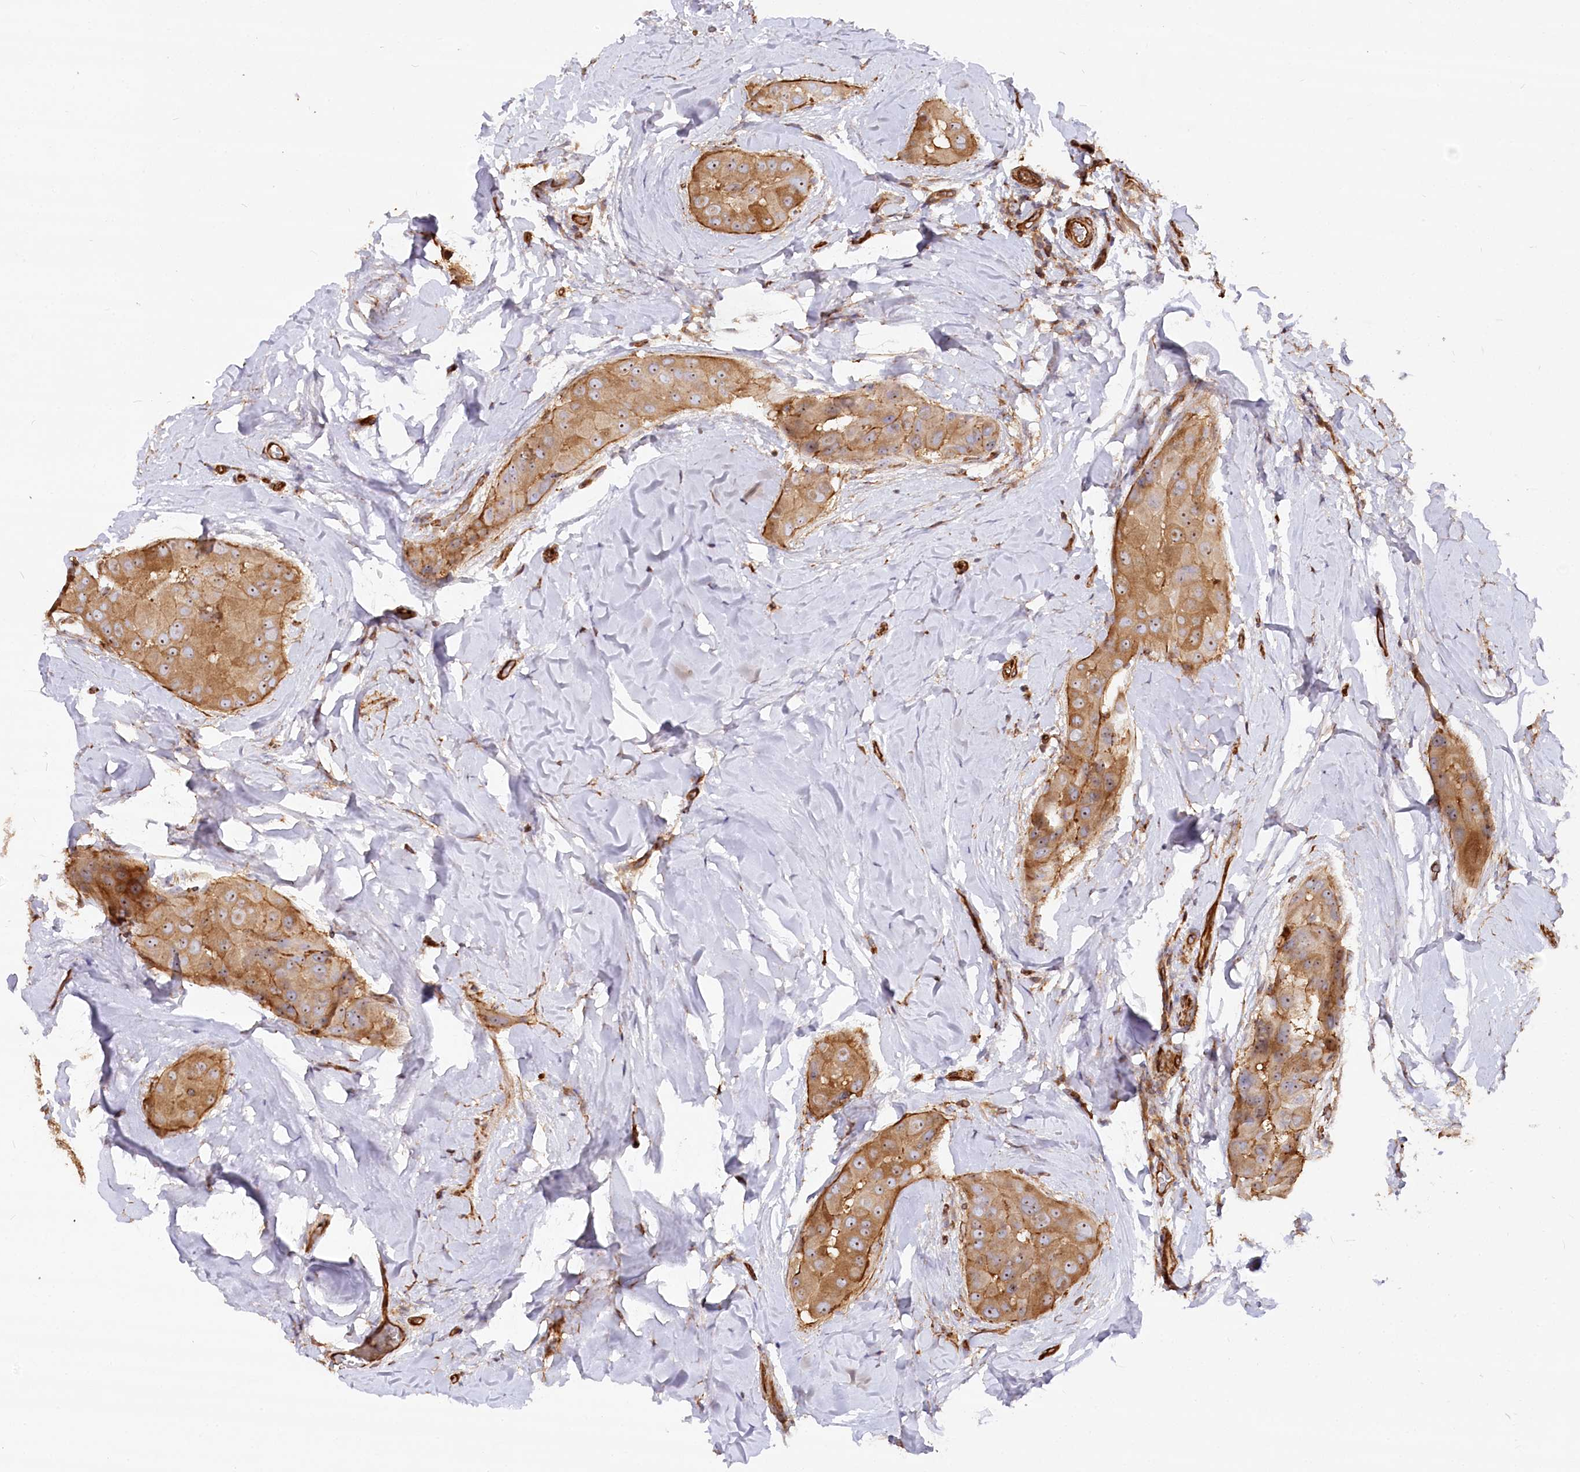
{"staining": {"intensity": "moderate", "quantity": ">75%", "location": "cytoplasmic/membranous,nuclear"}, "tissue": "thyroid cancer", "cell_type": "Tumor cells", "image_type": "cancer", "snomed": [{"axis": "morphology", "description": "Papillary adenocarcinoma, NOS"}, {"axis": "topography", "description": "Thyroid gland"}], "caption": "Immunohistochemical staining of thyroid cancer (papillary adenocarcinoma) shows medium levels of moderate cytoplasmic/membranous and nuclear protein expression in approximately >75% of tumor cells.", "gene": "WDR36", "patient": {"sex": "male", "age": 33}}